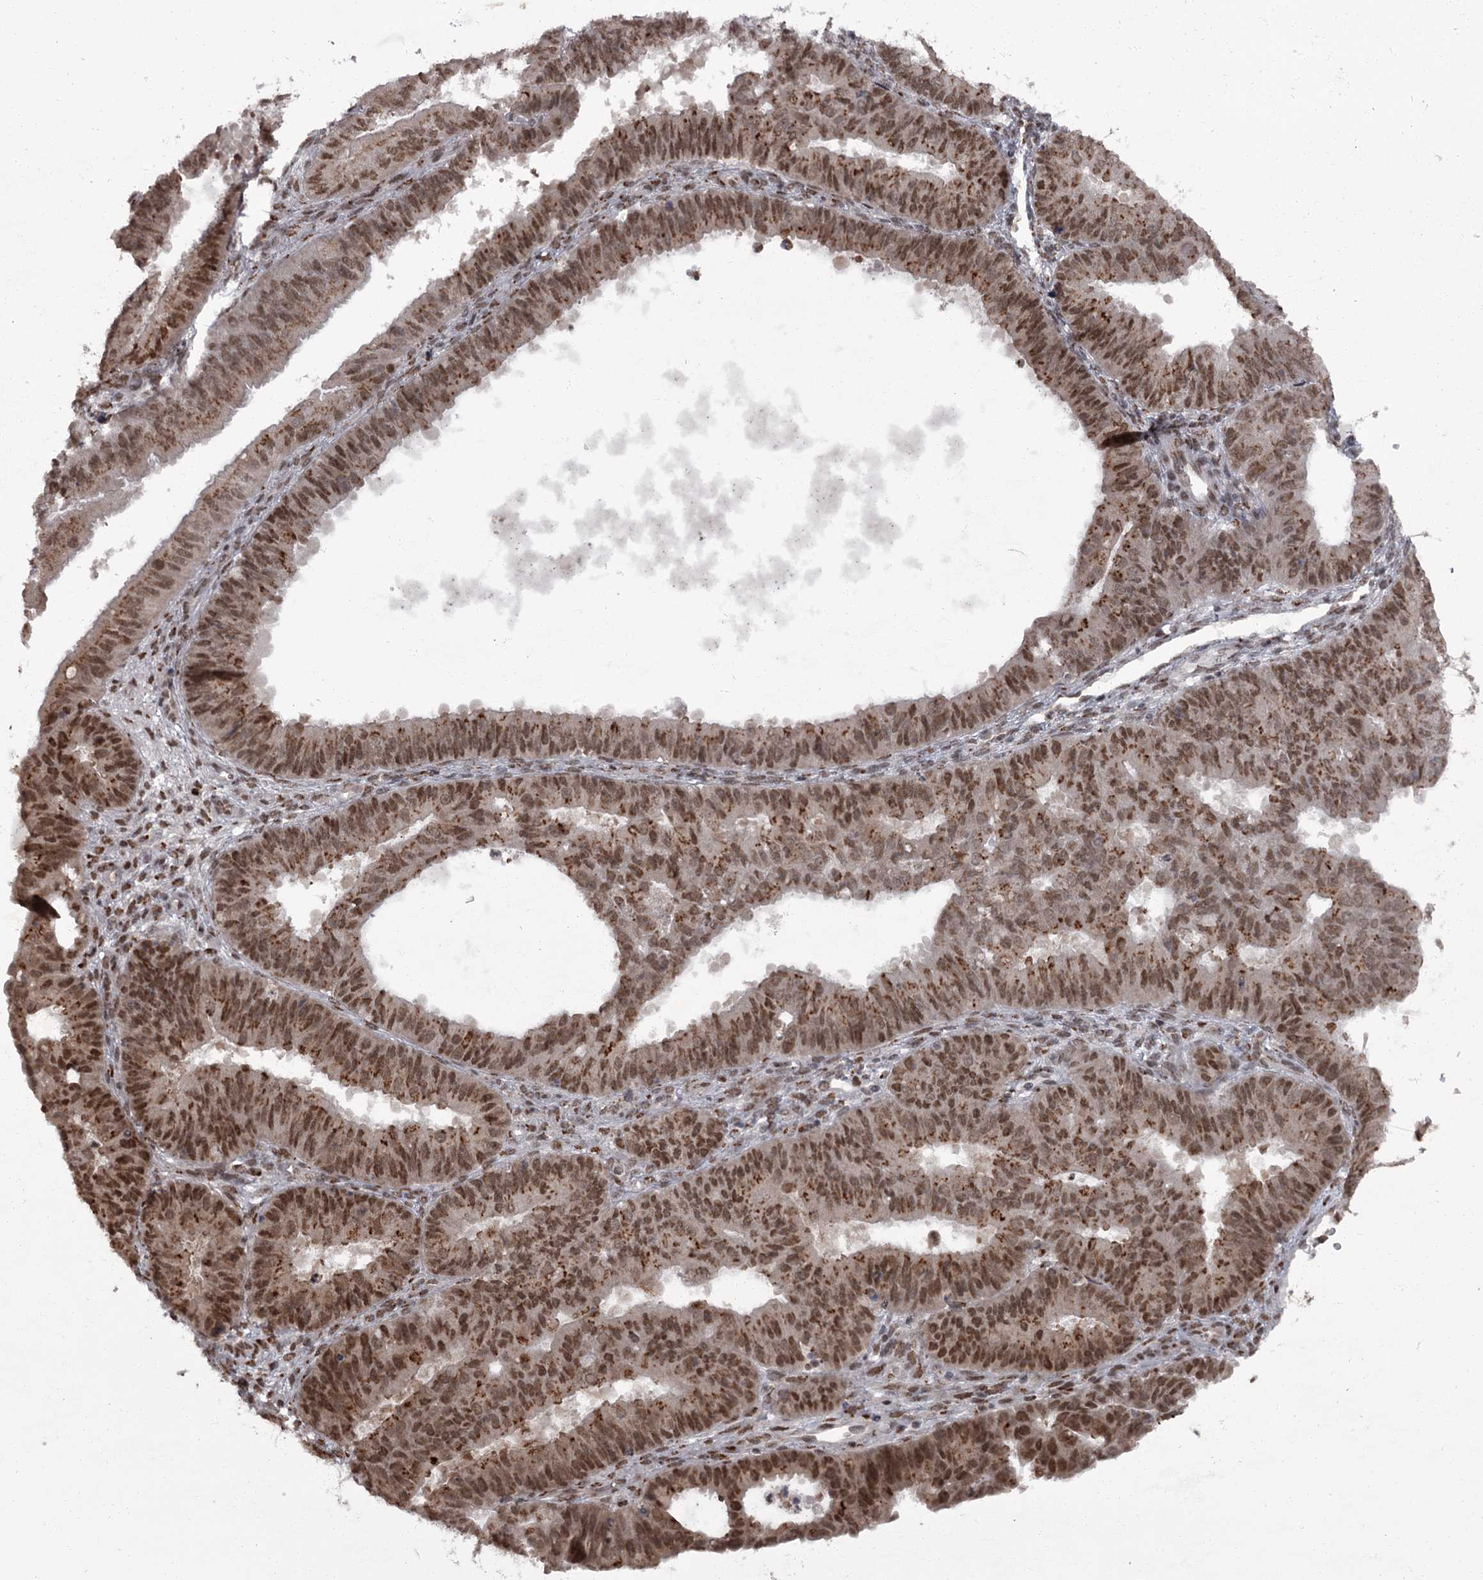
{"staining": {"intensity": "moderate", "quantity": ">75%", "location": "cytoplasmic/membranous,nuclear"}, "tissue": "ovarian cancer", "cell_type": "Tumor cells", "image_type": "cancer", "snomed": [{"axis": "morphology", "description": "Carcinoma, endometroid"}, {"axis": "topography", "description": "Appendix"}, {"axis": "topography", "description": "Ovary"}], "caption": "This is an image of immunohistochemistry (IHC) staining of ovarian endometroid carcinoma, which shows moderate positivity in the cytoplasmic/membranous and nuclear of tumor cells.", "gene": "CEP83", "patient": {"sex": "female", "age": 42}}